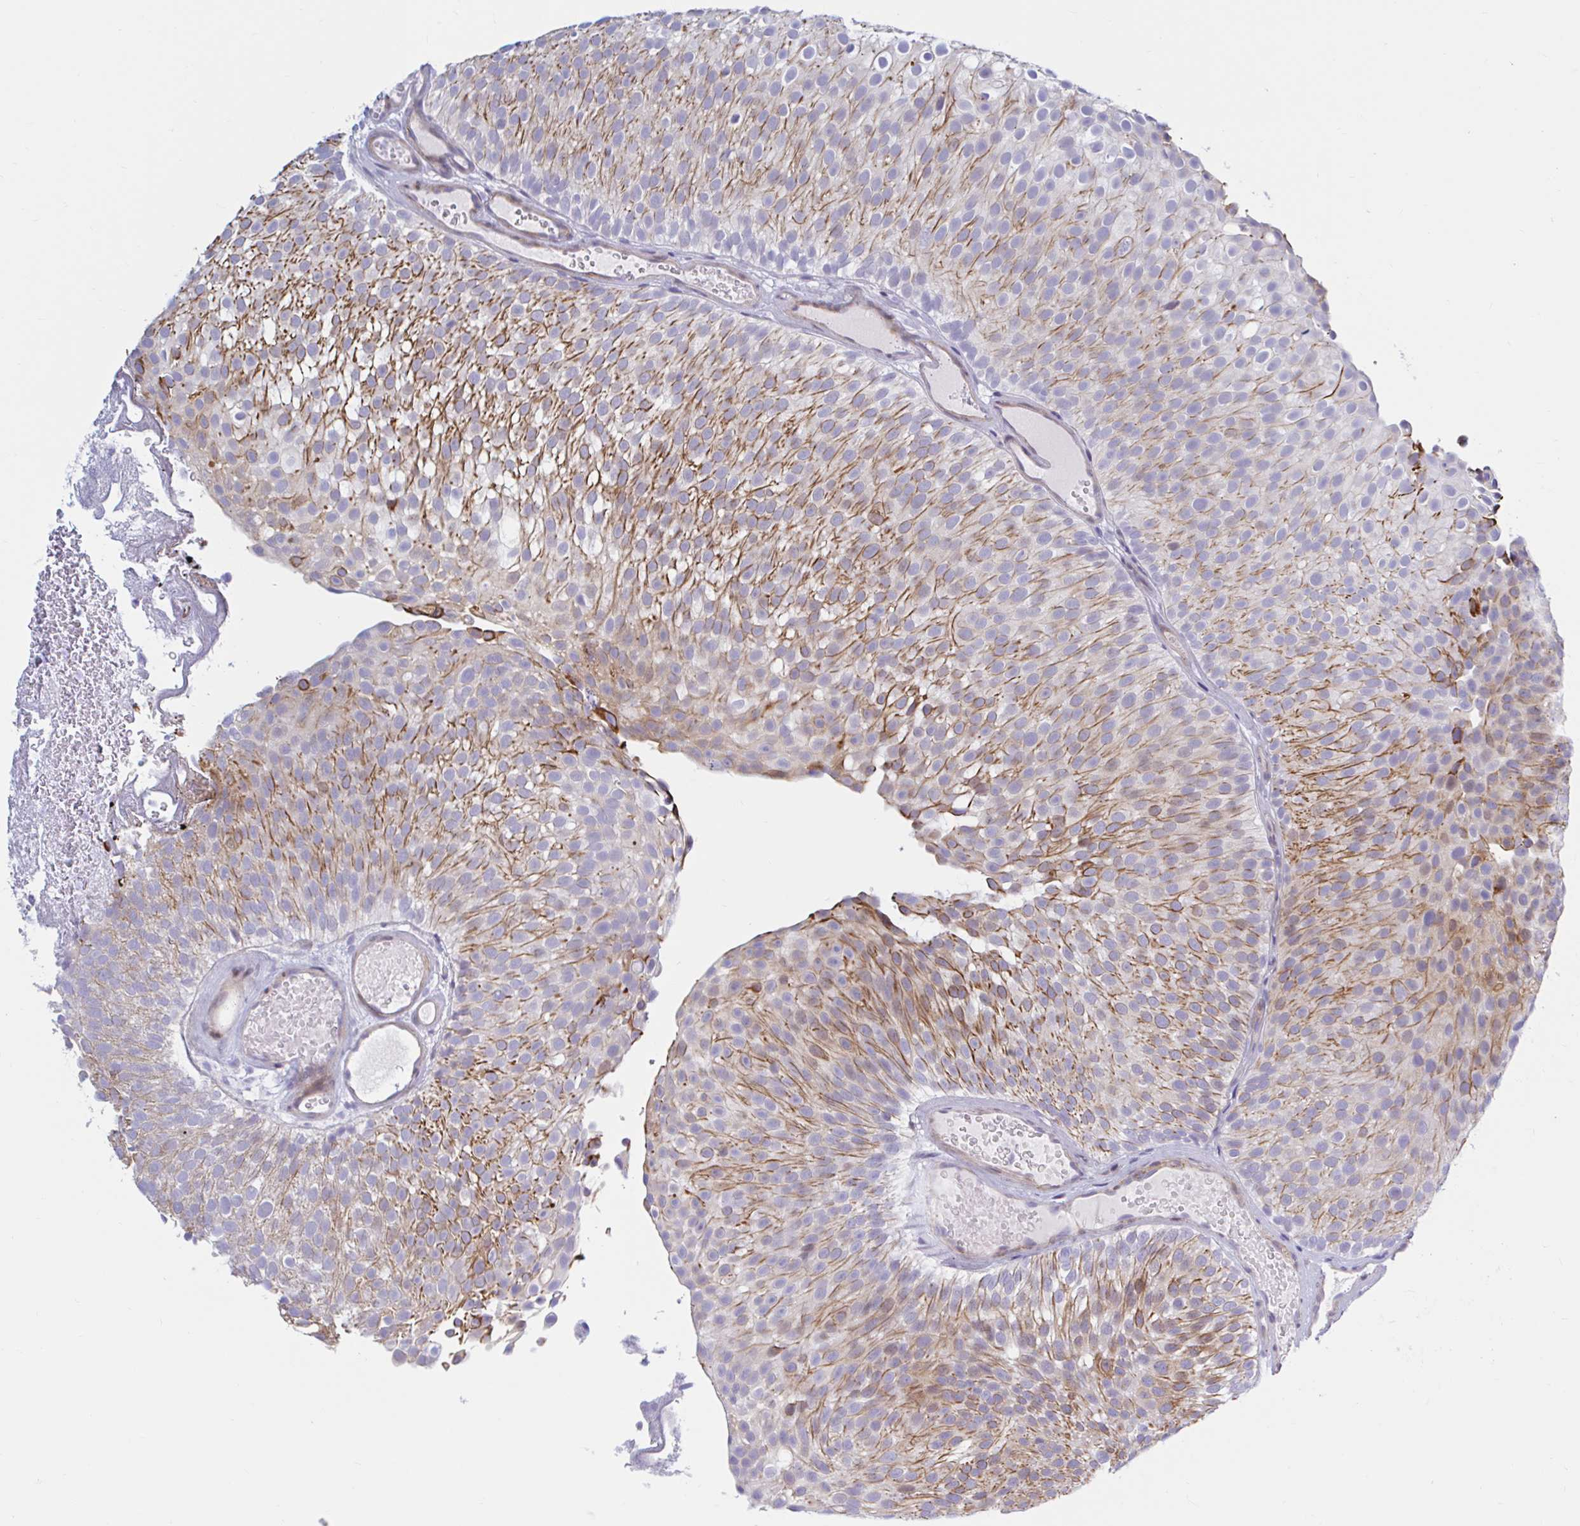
{"staining": {"intensity": "moderate", "quantity": ">75%", "location": "cytoplasmic/membranous"}, "tissue": "urothelial cancer", "cell_type": "Tumor cells", "image_type": "cancer", "snomed": [{"axis": "morphology", "description": "Urothelial carcinoma, Low grade"}, {"axis": "topography", "description": "Urinary bladder"}], "caption": "Urothelial cancer tissue shows moderate cytoplasmic/membranous positivity in approximately >75% of tumor cells", "gene": "NBPF3", "patient": {"sex": "male", "age": 78}}